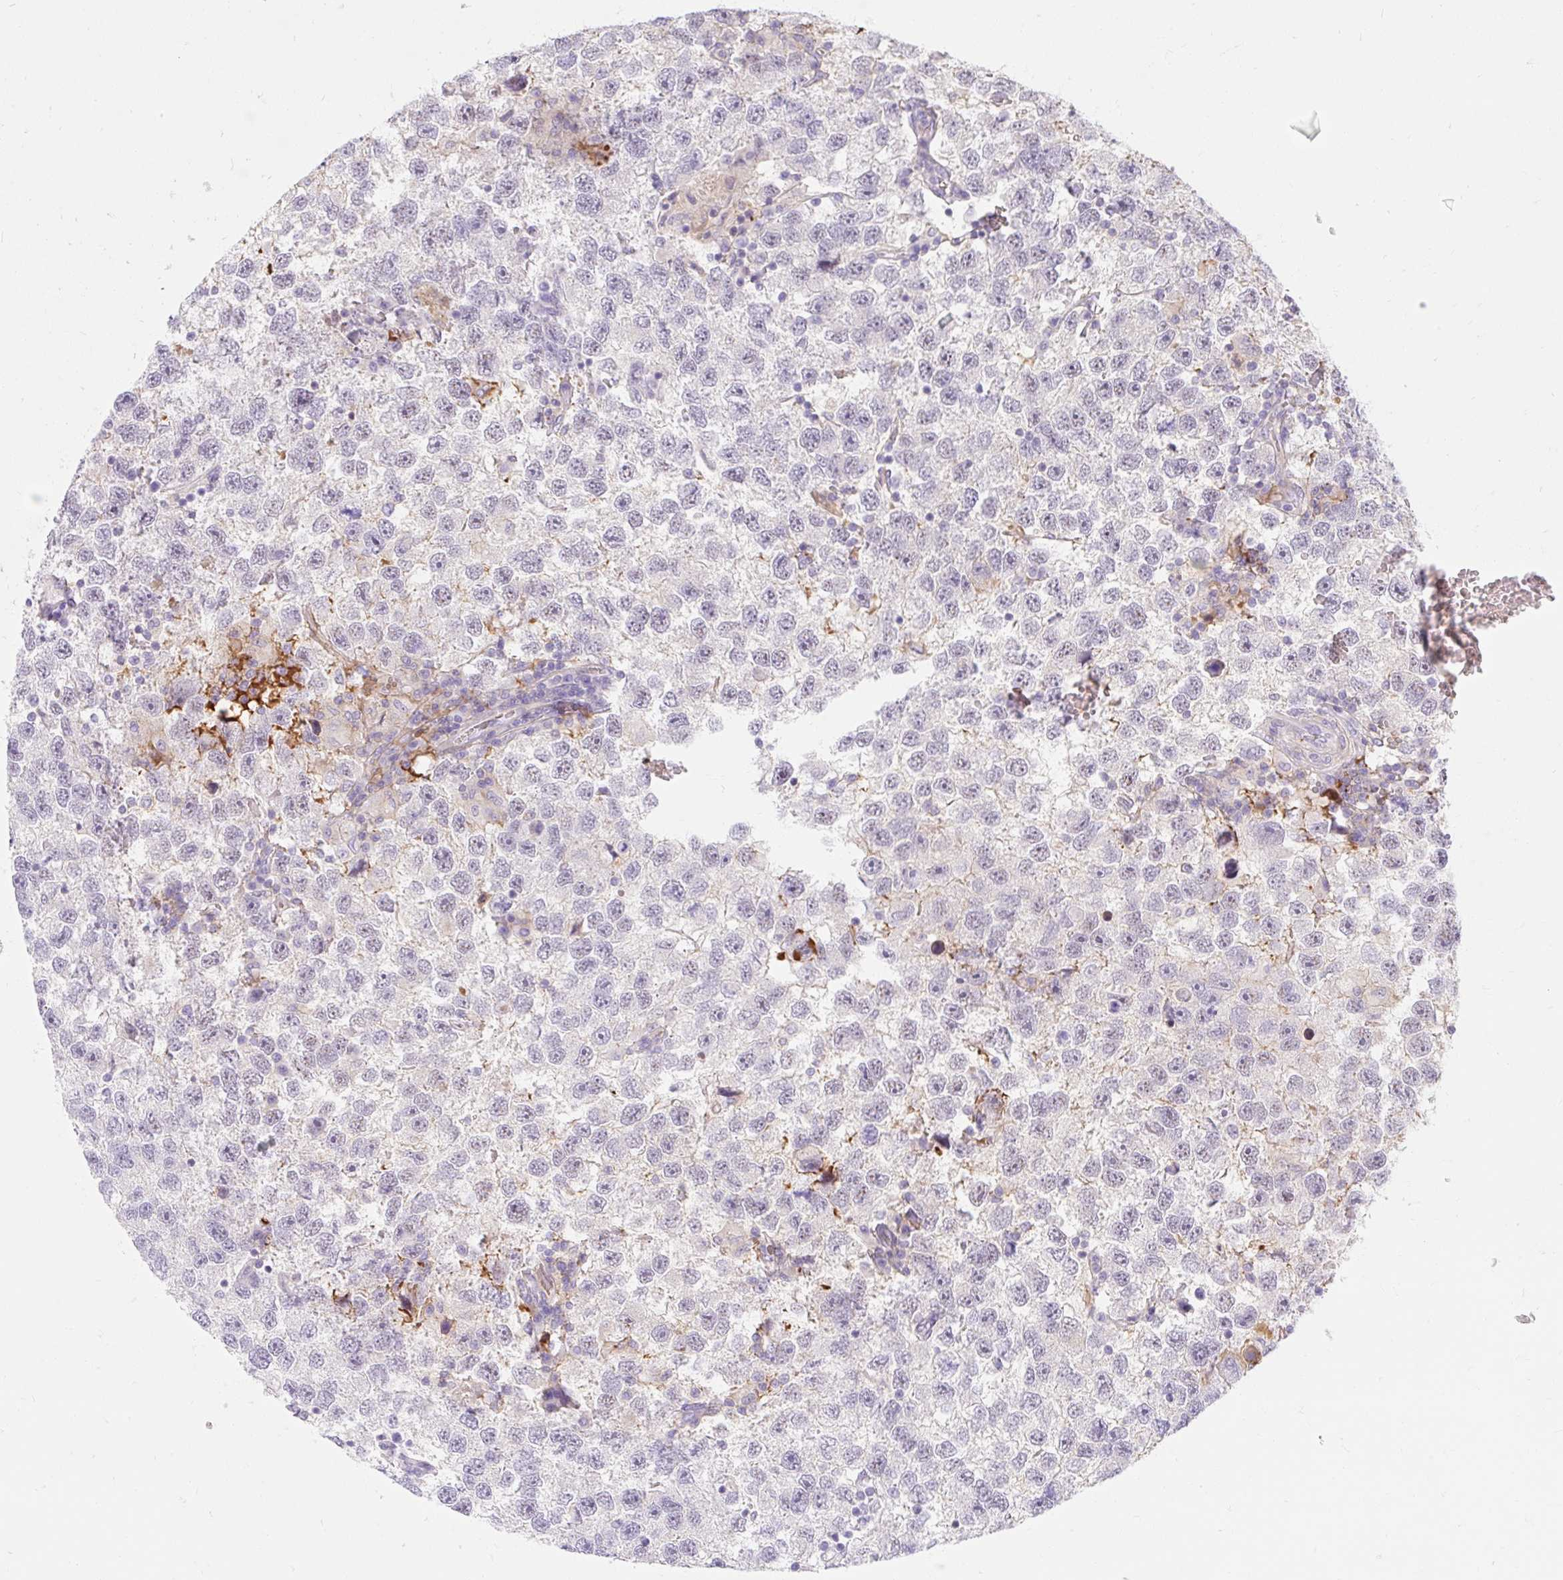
{"staining": {"intensity": "negative", "quantity": "none", "location": "none"}, "tissue": "testis cancer", "cell_type": "Tumor cells", "image_type": "cancer", "snomed": [{"axis": "morphology", "description": "Seminoma, NOS"}, {"axis": "topography", "description": "Testis"}], "caption": "There is no significant expression in tumor cells of seminoma (testis). (DAB (3,3'-diaminobenzidine) immunohistochemistry, high magnification).", "gene": "SLC28A1", "patient": {"sex": "male", "age": 26}}